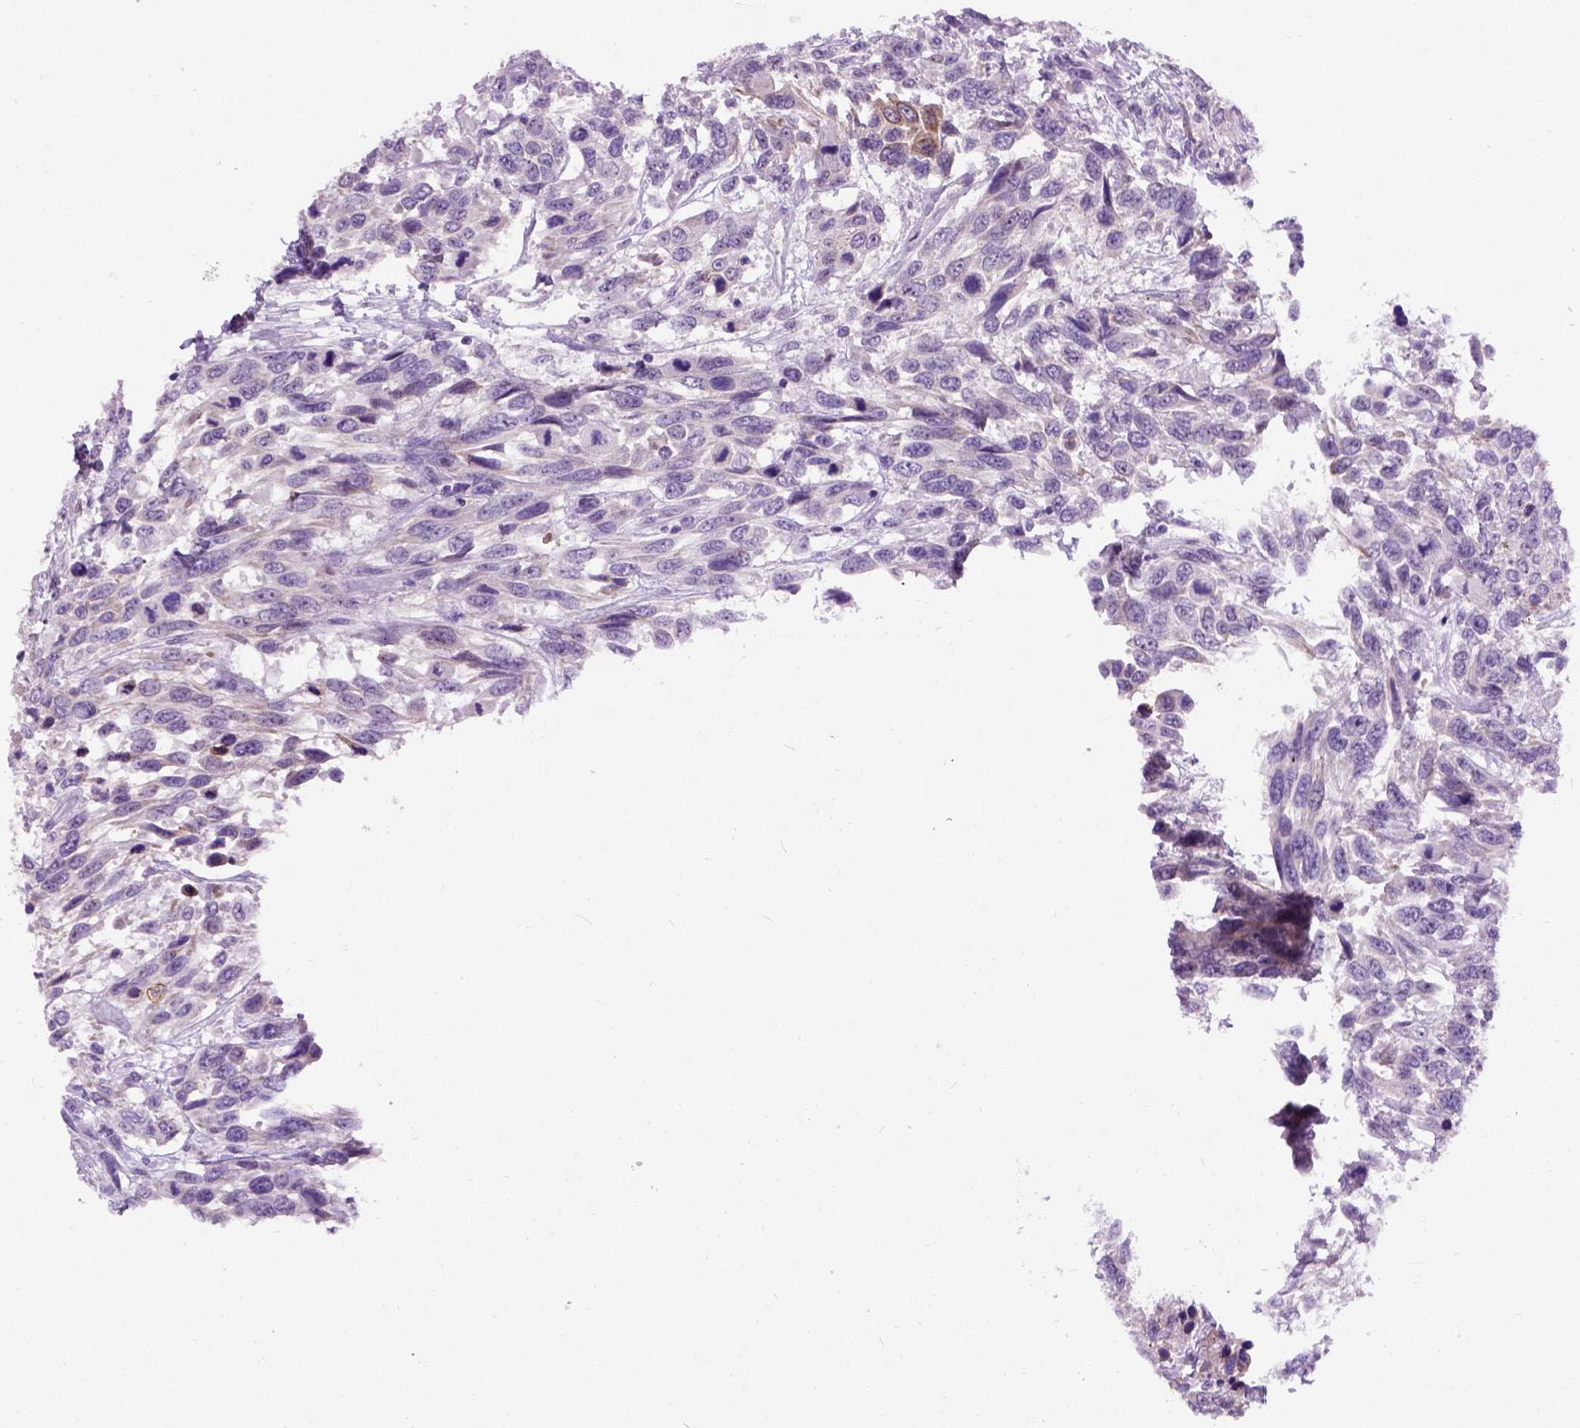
{"staining": {"intensity": "negative", "quantity": "none", "location": "none"}, "tissue": "urothelial cancer", "cell_type": "Tumor cells", "image_type": "cancer", "snomed": [{"axis": "morphology", "description": "Urothelial carcinoma, High grade"}, {"axis": "topography", "description": "Urinary bladder"}], "caption": "Urothelial cancer stained for a protein using immunohistochemistry displays no positivity tumor cells.", "gene": "MAPT", "patient": {"sex": "female", "age": 70}}